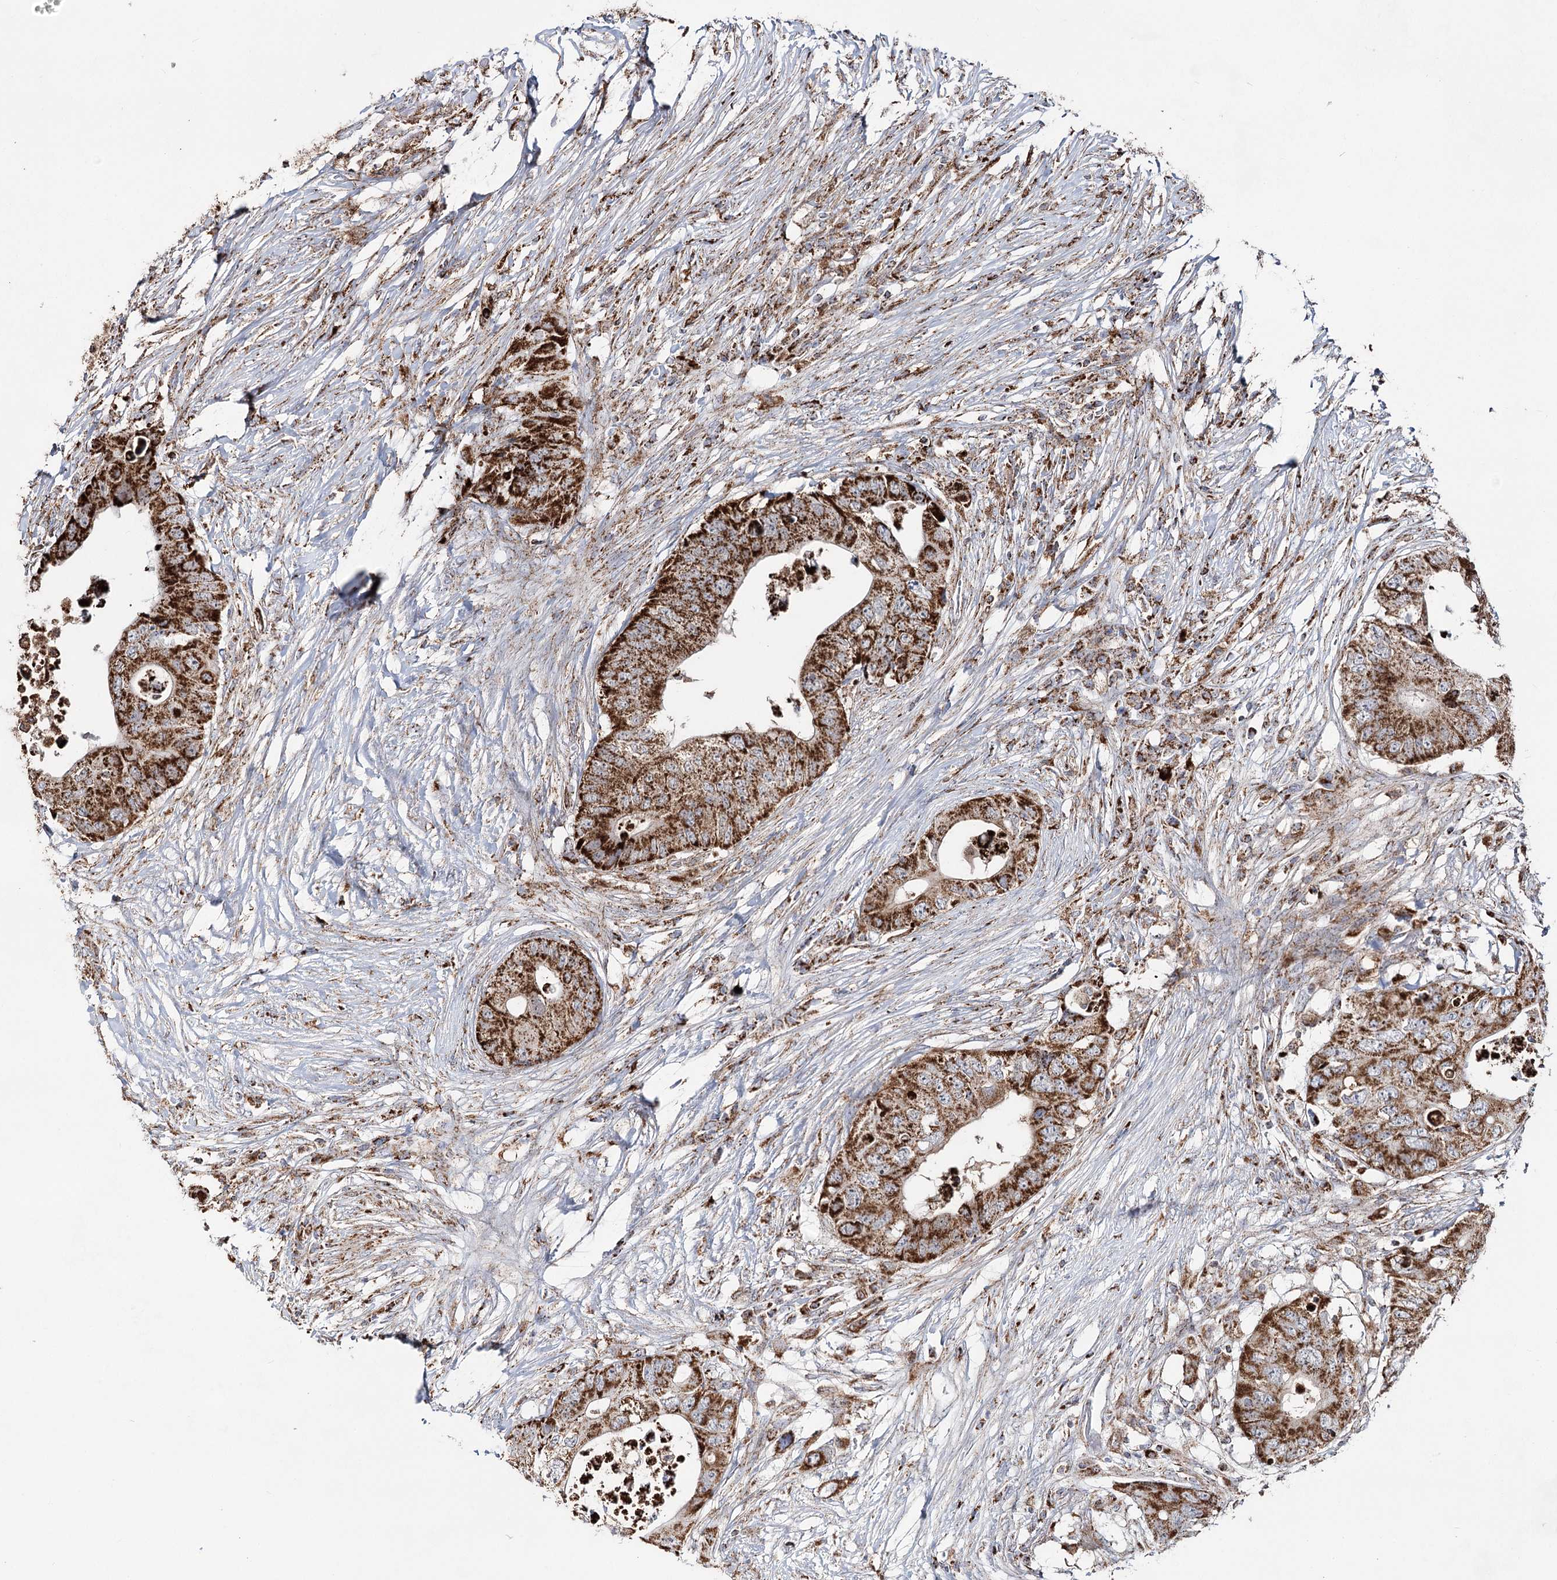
{"staining": {"intensity": "strong", "quantity": ">75%", "location": "cytoplasmic/membranous"}, "tissue": "colorectal cancer", "cell_type": "Tumor cells", "image_type": "cancer", "snomed": [{"axis": "morphology", "description": "Adenocarcinoma, NOS"}, {"axis": "topography", "description": "Colon"}], "caption": "A high amount of strong cytoplasmic/membranous positivity is seen in approximately >75% of tumor cells in colorectal cancer tissue.", "gene": "CWF19L1", "patient": {"sex": "male", "age": 71}}